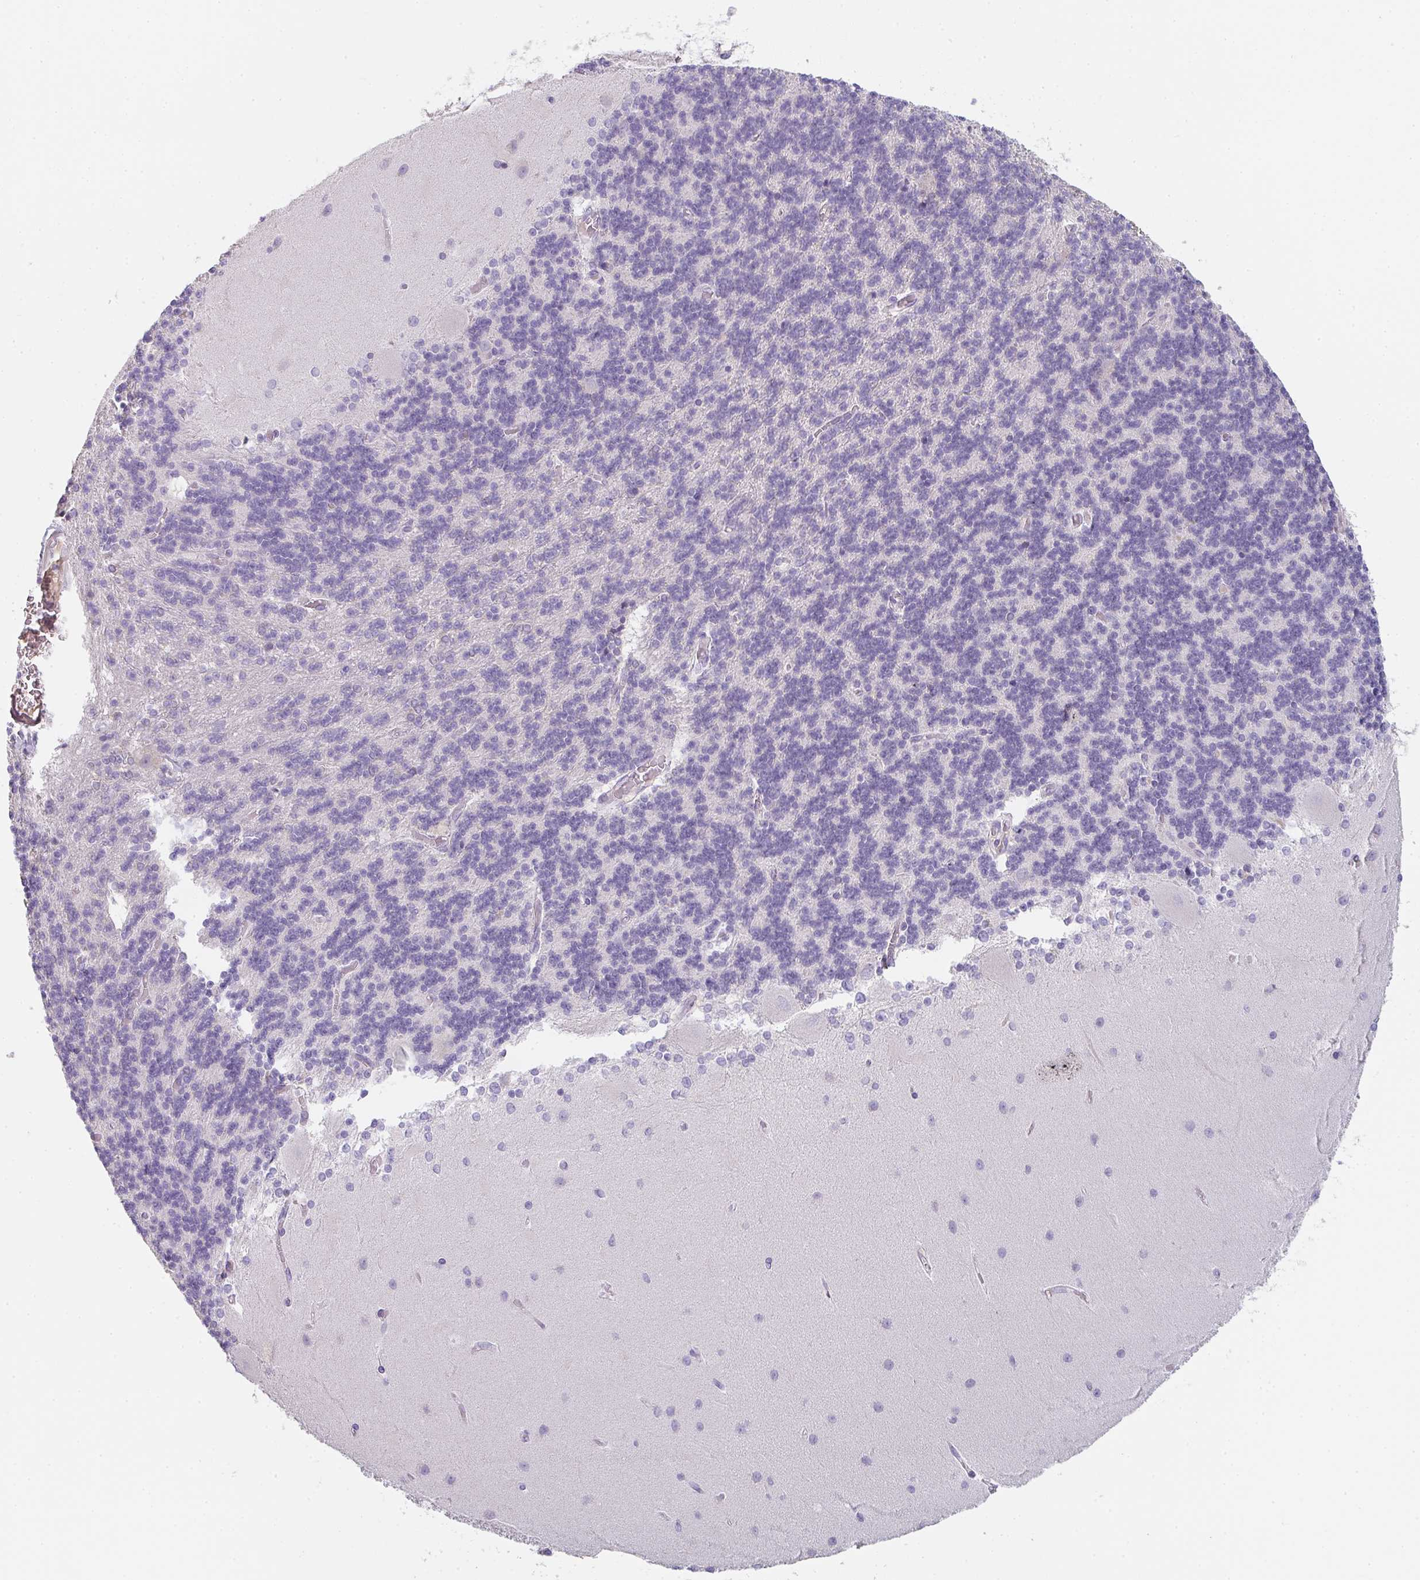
{"staining": {"intensity": "negative", "quantity": "none", "location": "none"}, "tissue": "cerebellum", "cell_type": "Cells in granular layer", "image_type": "normal", "snomed": [{"axis": "morphology", "description": "Normal tissue, NOS"}, {"axis": "topography", "description": "Cerebellum"}], "caption": "Human cerebellum stained for a protein using immunohistochemistry (IHC) shows no positivity in cells in granular layer.", "gene": "ZNF215", "patient": {"sex": "female", "age": 54}}